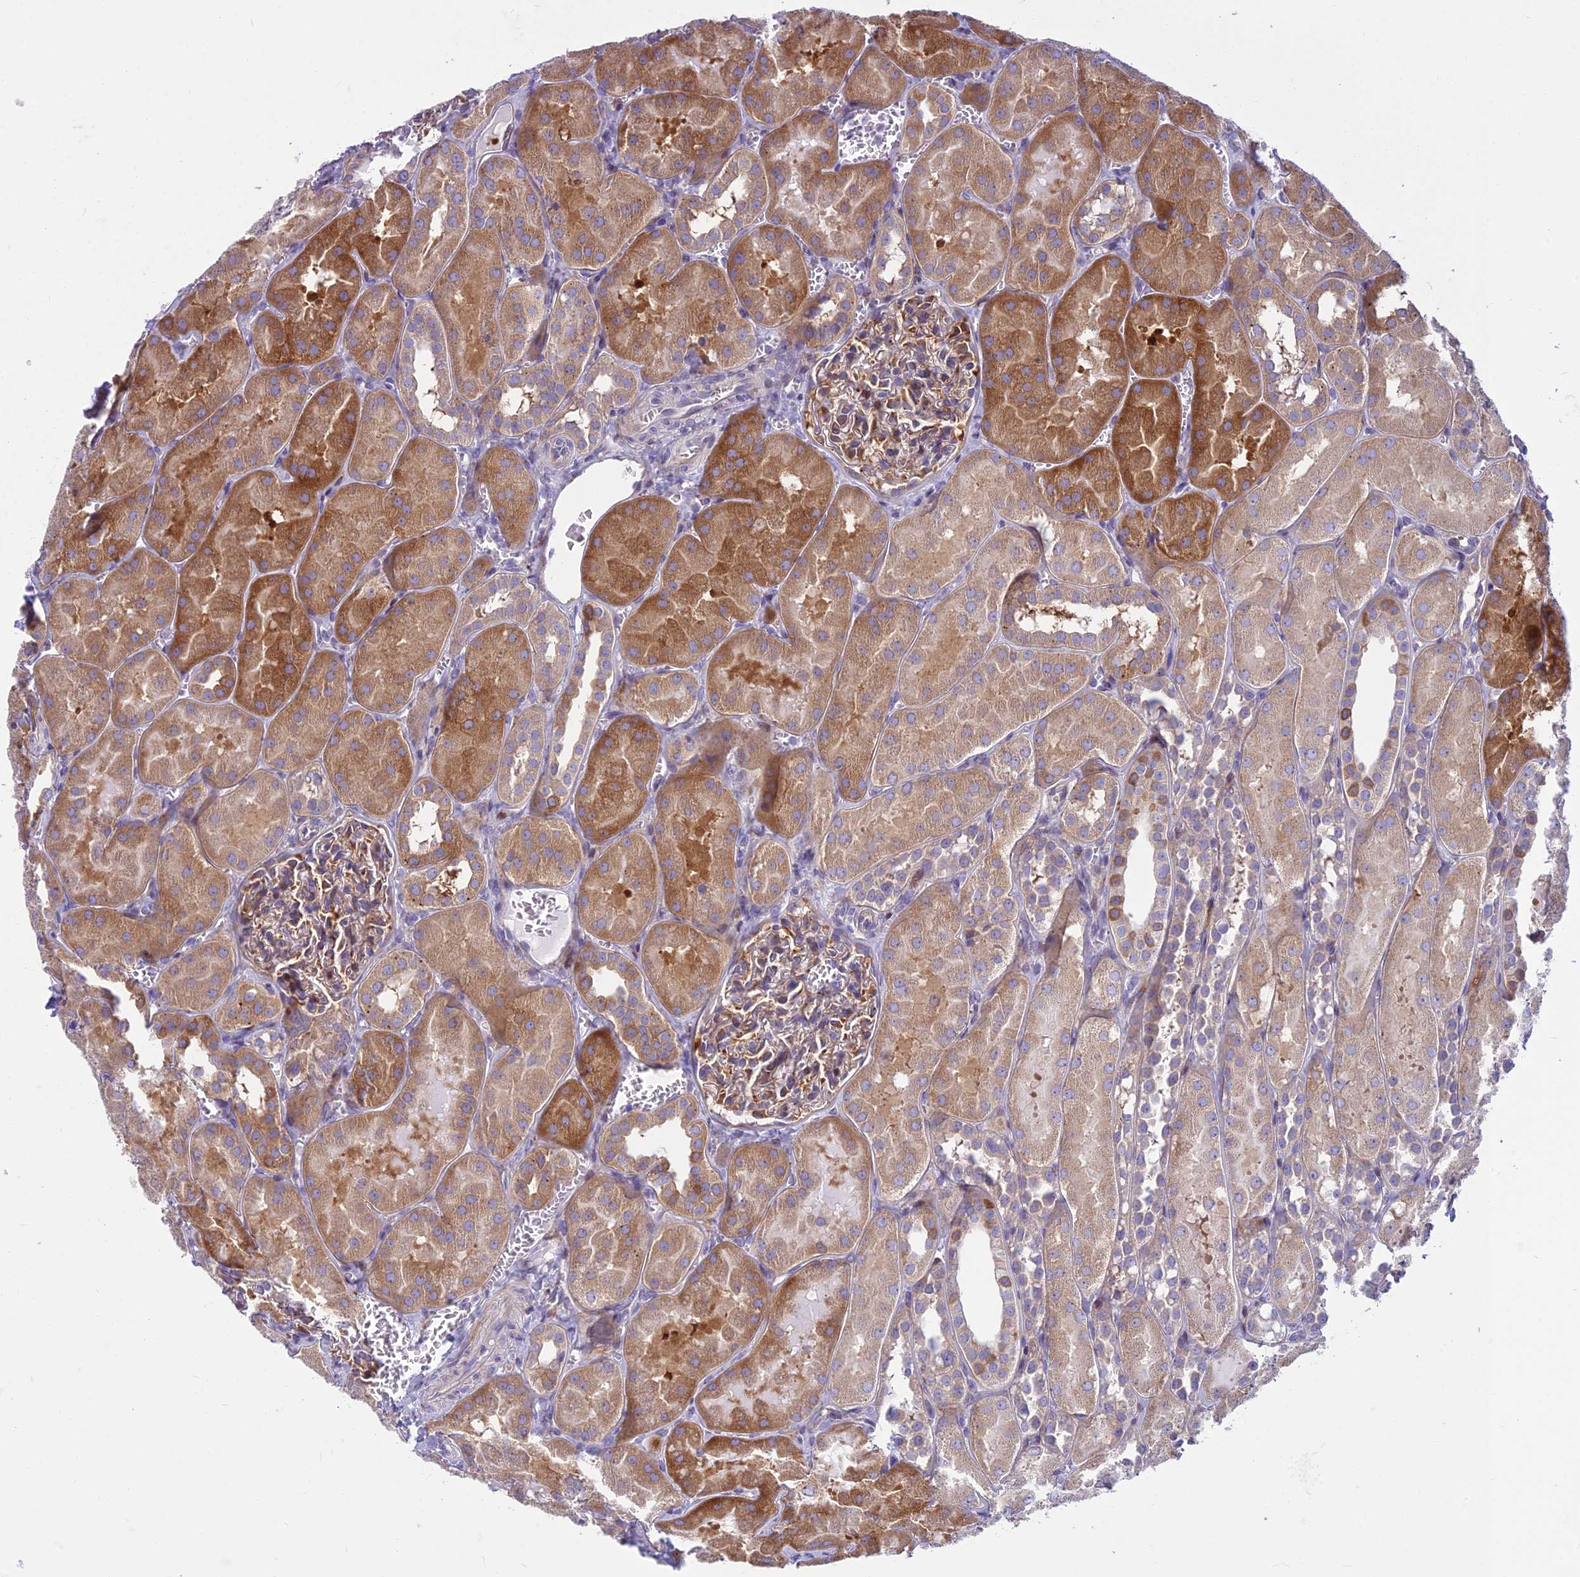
{"staining": {"intensity": "weak", "quantity": "25%-75%", "location": "cytoplasmic/membranous"}, "tissue": "kidney", "cell_type": "Cells in glomeruli", "image_type": "normal", "snomed": [{"axis": "morphology", "description": "Normal tissue, NOS"}, {"axis": "topography", "description": "Kidney"}, {"axis": "topography", "description": "Urinary bladder"}], "caption": "Cells in glomeruli show low levels of weak cytoplasmic/membranous staining in approximately 25%-75% of cells in normal human kidney. (IHC, brightfield microscopy, high magnification).", "gene": "PCDHB14", "patient": {"sex": "male", "age": 16}}